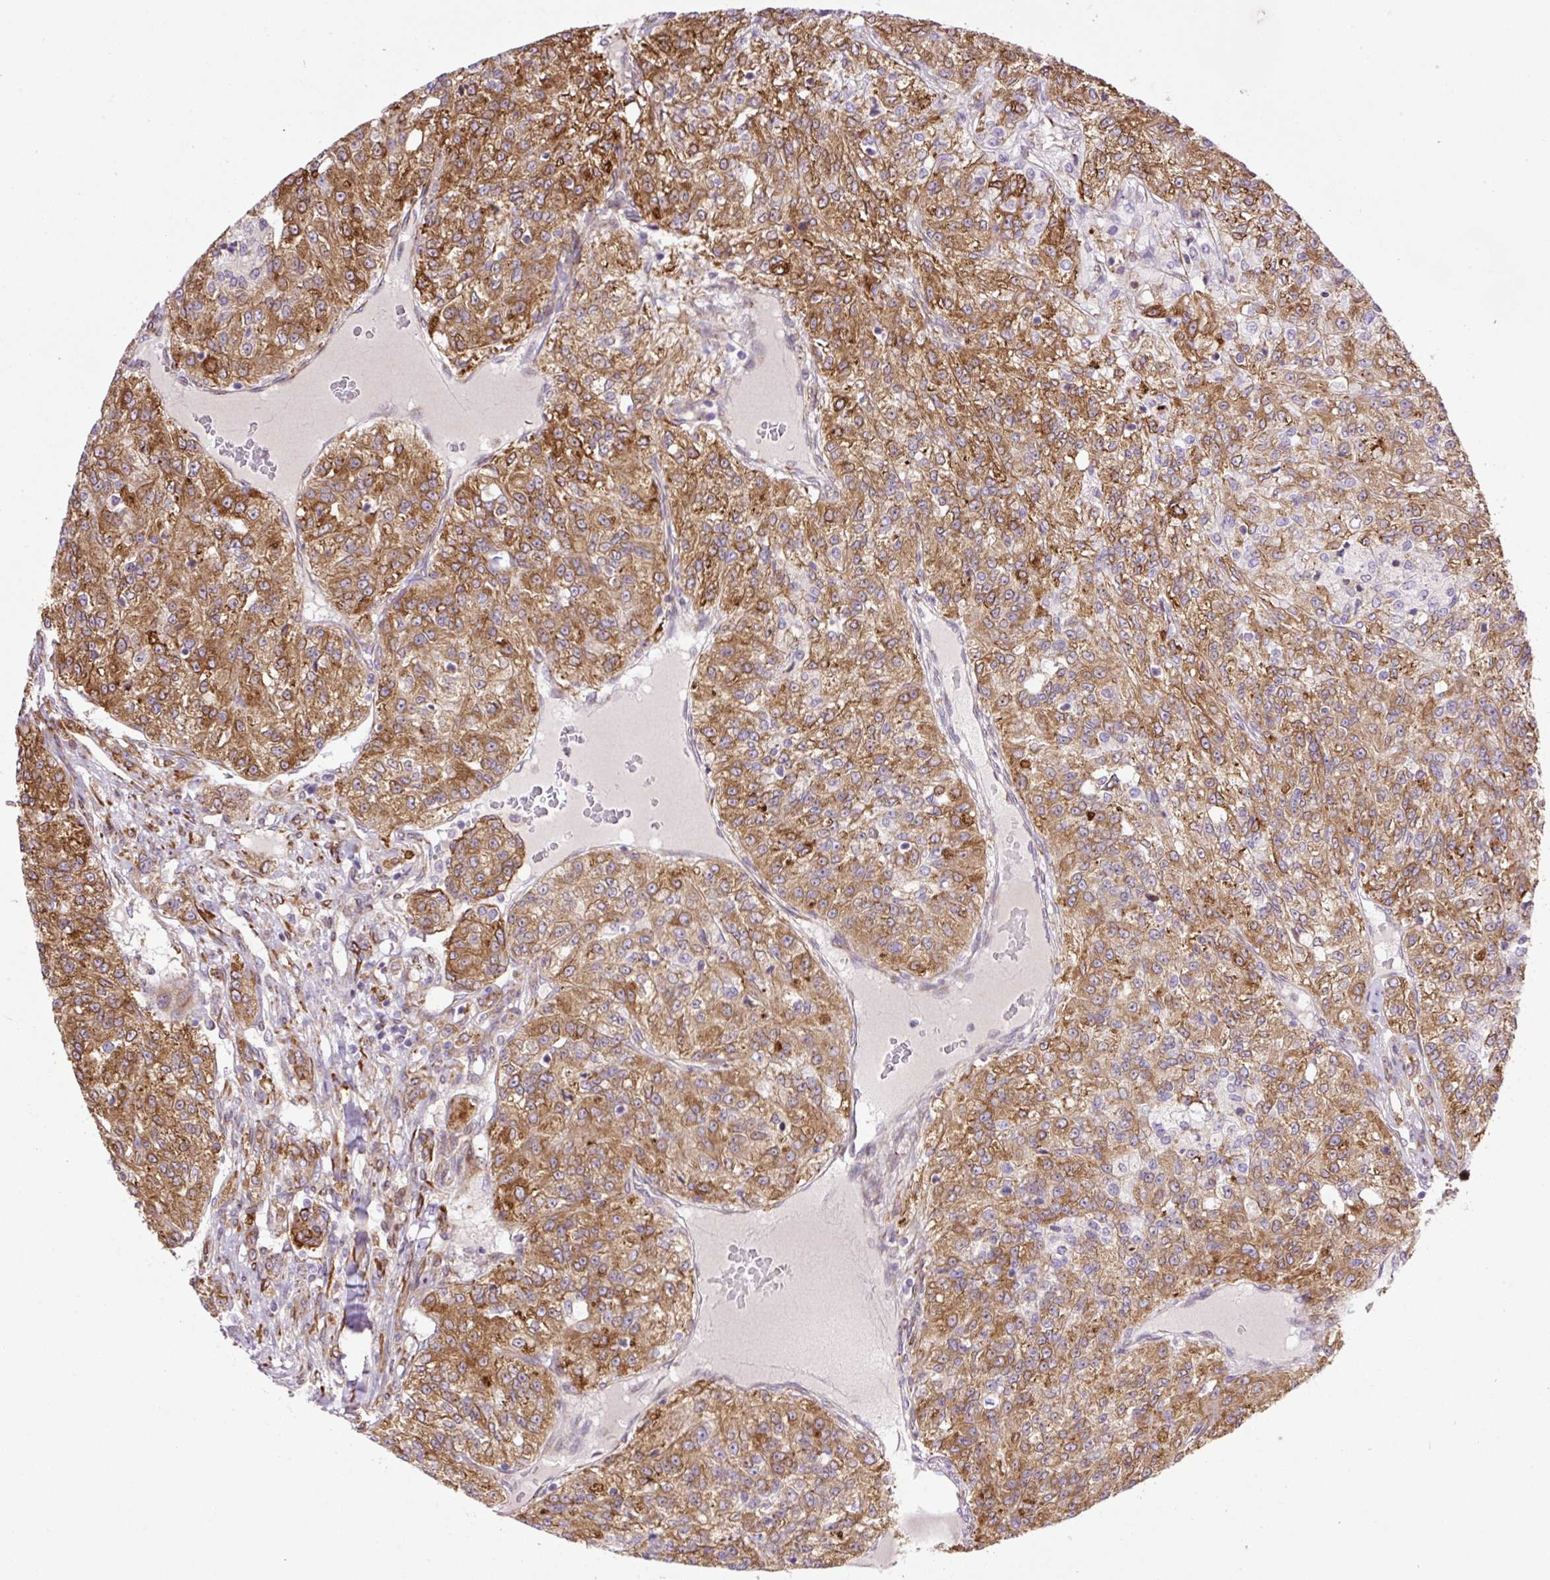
{"staining": {"intensity": "moderate", "quantity": ">75%", "location": "cytoplasmic/membranous"}, "tissue": "renal cancer", "cell_type": "Tumor cells", "image_type": "cancer", "snomed": [{"axis": "morphology", "description": "Adenocarcinoma, NOS"}, {"axis": "topography", "description": "Kidney"}], "caption": "Renal adenocarcinoma stained for a protein (brown) displays moderate cytoplasmic/membranous positive staining in about >75% of tumor cells.", "gene": "RAB30", "patient": {"sex": "female", "age": 63}}